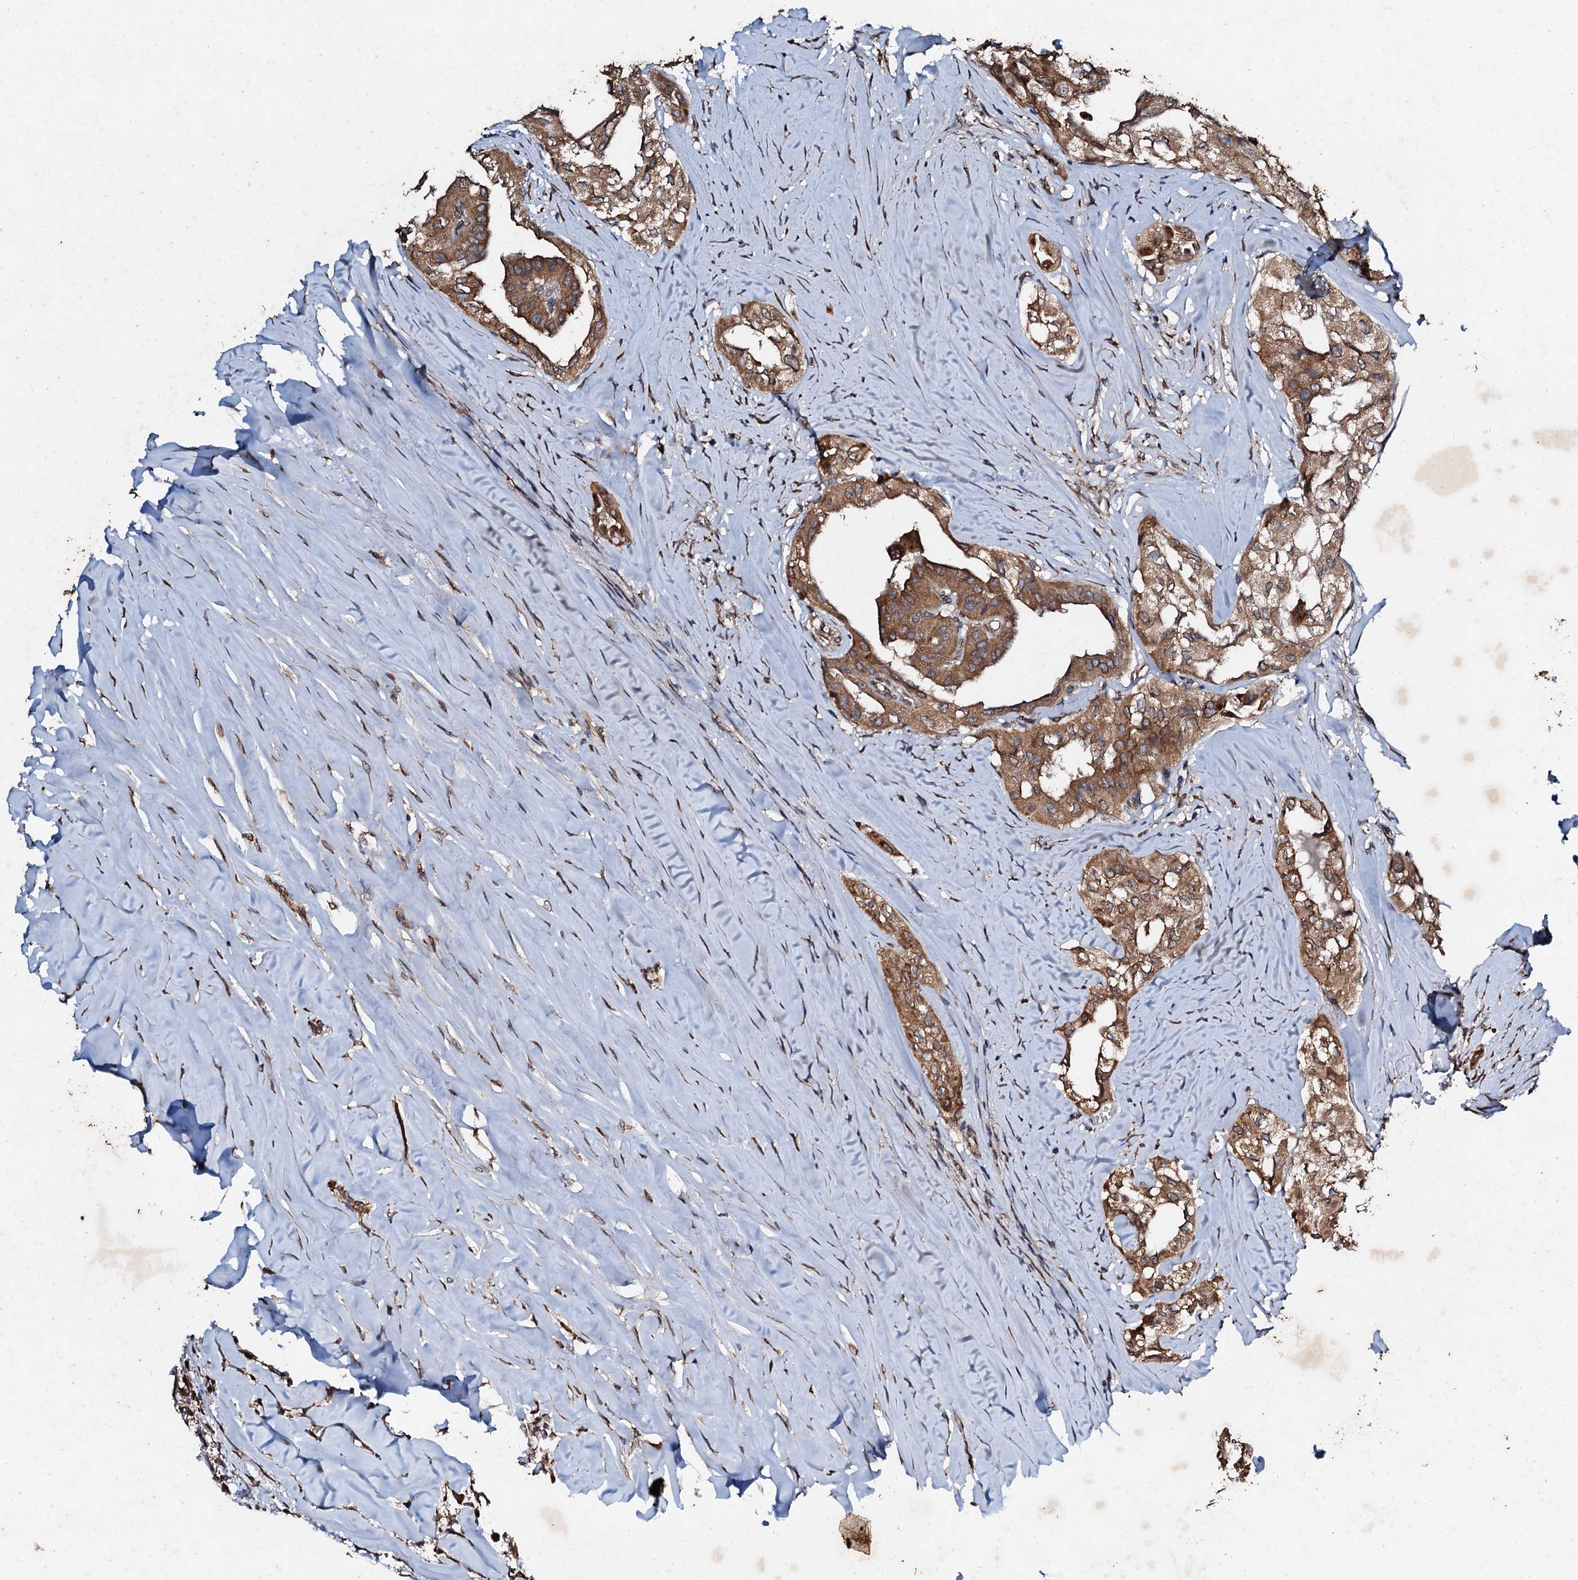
{"staining": {"intensity": "moderate", "quantity": ">75%", "location": "cytoplasmic/membranous"}, "tissue": "thyroid cancer", "cell_type": "Tumor cells", "image_type": "cancer", "snomed": [{"axis": "morphology", "description": "Papillary adenocarcinoma, NOS"}, {"axis": "topography", "description": "Thyroid gland"}], "caption": "Human thyroid cancer stained for a protein (brown) exhibits moderate cytoplasmic/membranous positive positivity in approximately >75% of tumor cells.", "gene": "ADAMTS10", "patient": {"sex": "female", "age": 59}}